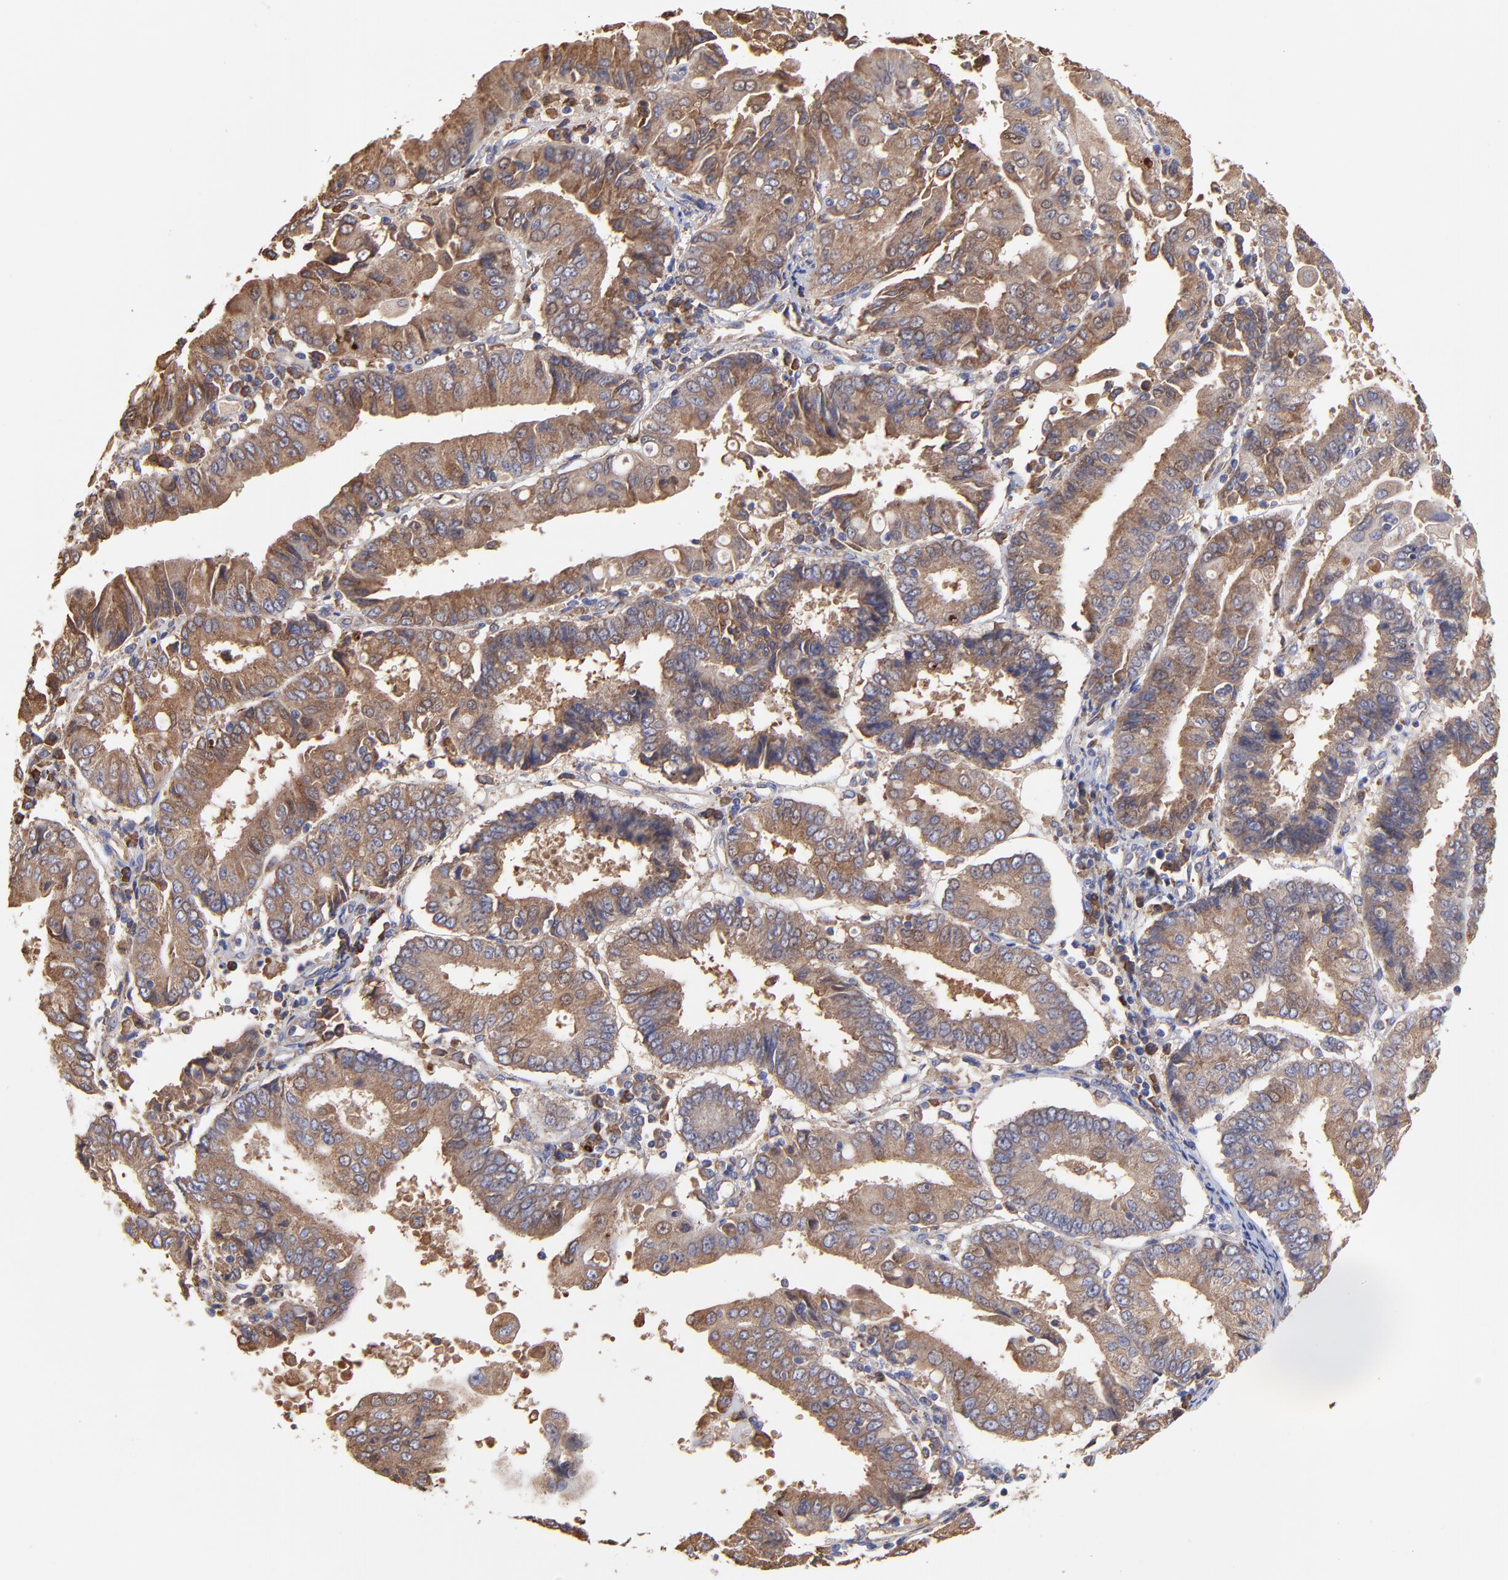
{"staining": {"intensity": "moderate", "quantity": ">75%", "location": "cytoplasmic/membranous"}, "tissue": "endometrial cancer", "cell_type": "Tumor cells", "image_type": "cancer", "snomed": [{"axis": "morphology", "description": "Adenocarcinoma, NOS"}, {"axis": "topography", "description": "Endometrium"}], "caption": "This histopathology image displays endometrial adenocarcinoma stained with IHC to label a protein in brown. The cytoplasmic/membranous of tumor cells show moderate positivity for the protein. Nuclei are counter-stained blue.", "gene": "PFKM", "patient": {"sex": "female", "age": 75}}